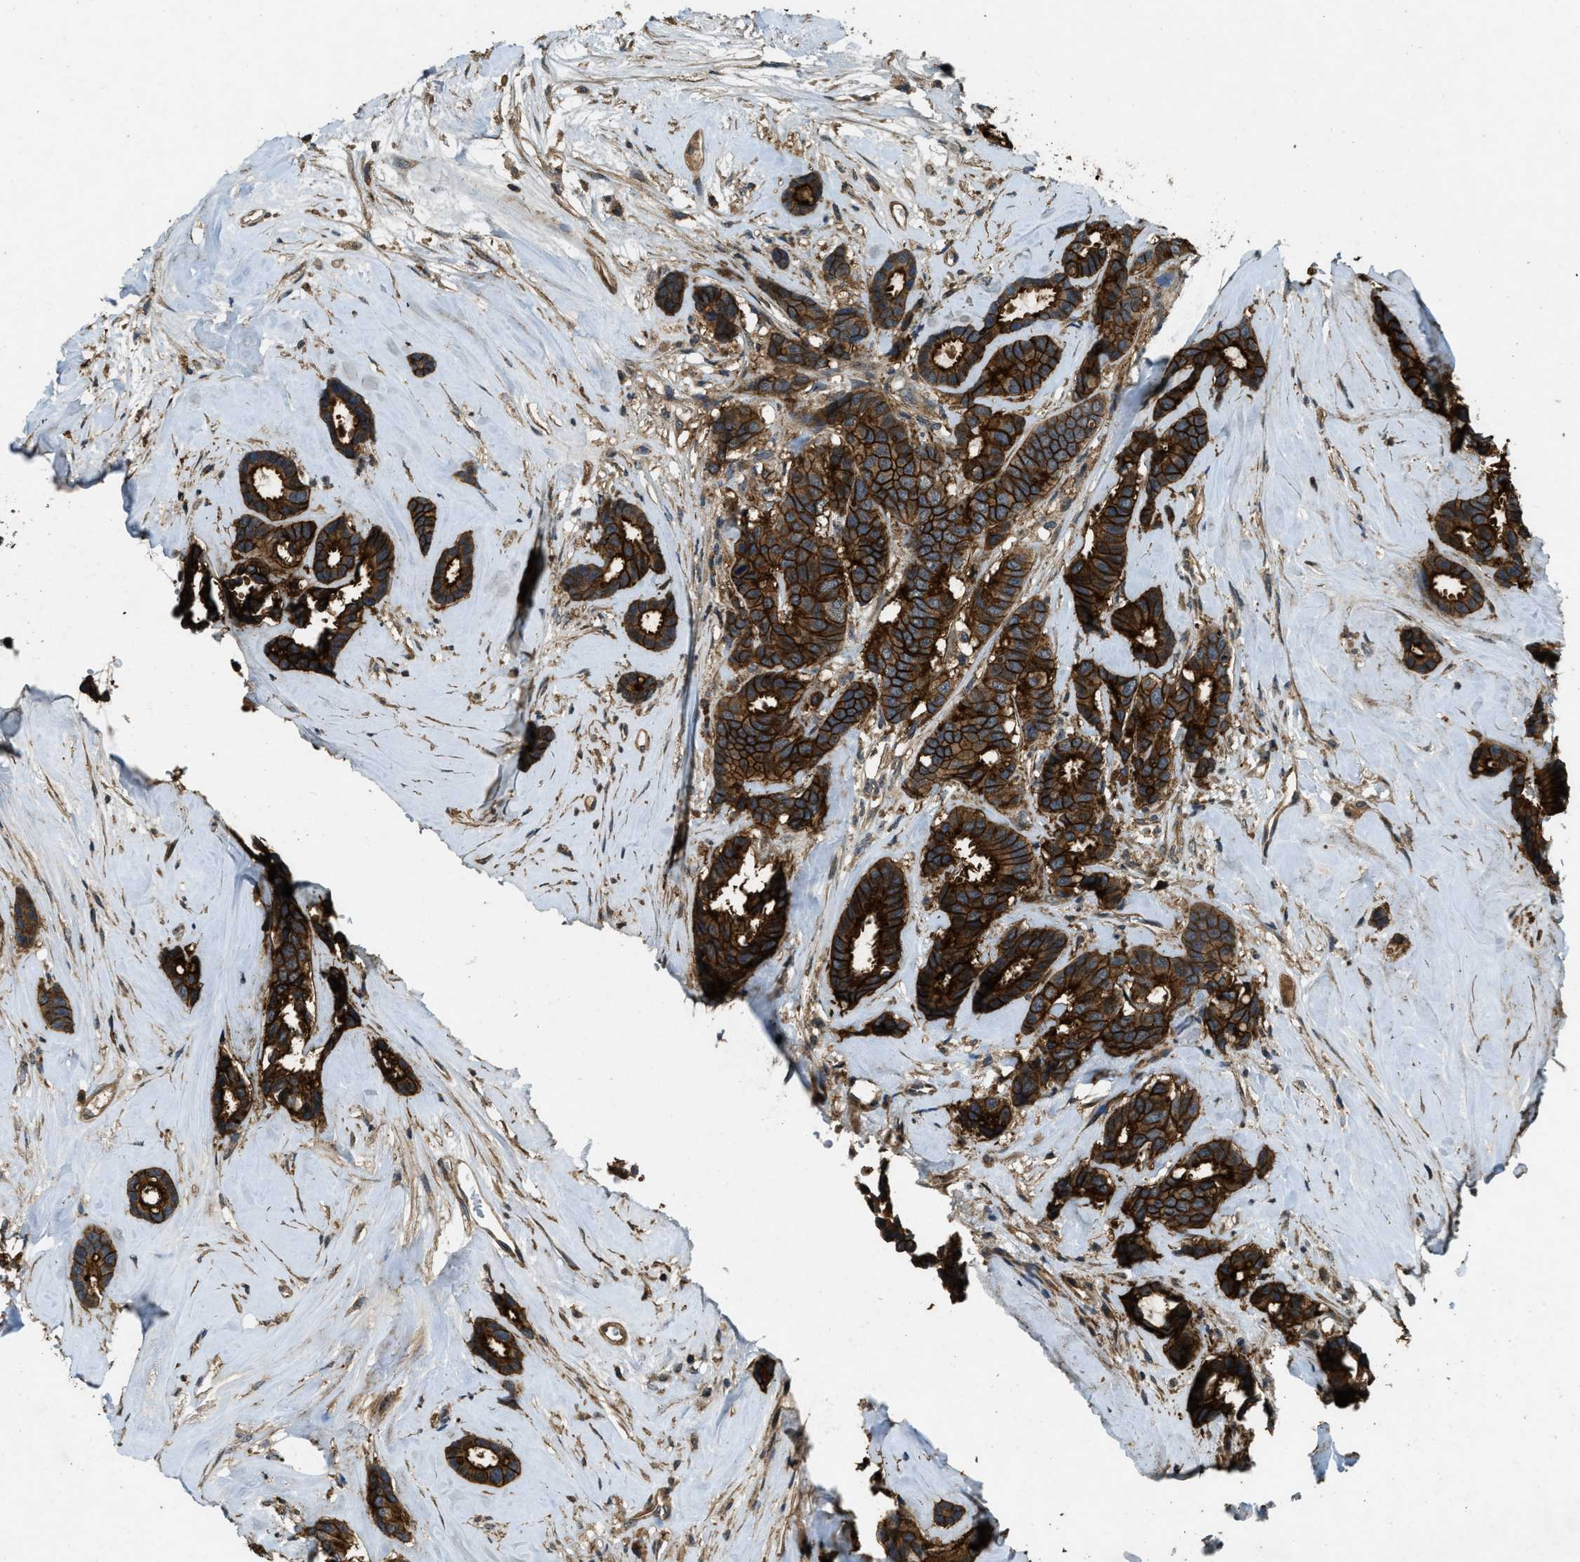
{"staining": {"intensity": "strong", "quantity": ">75%", "location": "cytoplasmic/membranous"}, "tissue": "breast cancer", "cell_type": "Tumor cells", "image_type": "cancer", "snomed": [{"axis": "morphology", "description": "Duct carcinoma"}, {"axis": "topography", "description": "Breast"}], "caption": "Protein expression by IHC demonstrates strong cytoplasmic/membranous positivity in approximately >75% of tumor cells in breast invasive ductal carcinoma.", "gene": "ATP8B1", "patient": {"sex": "female", "age": 87}}